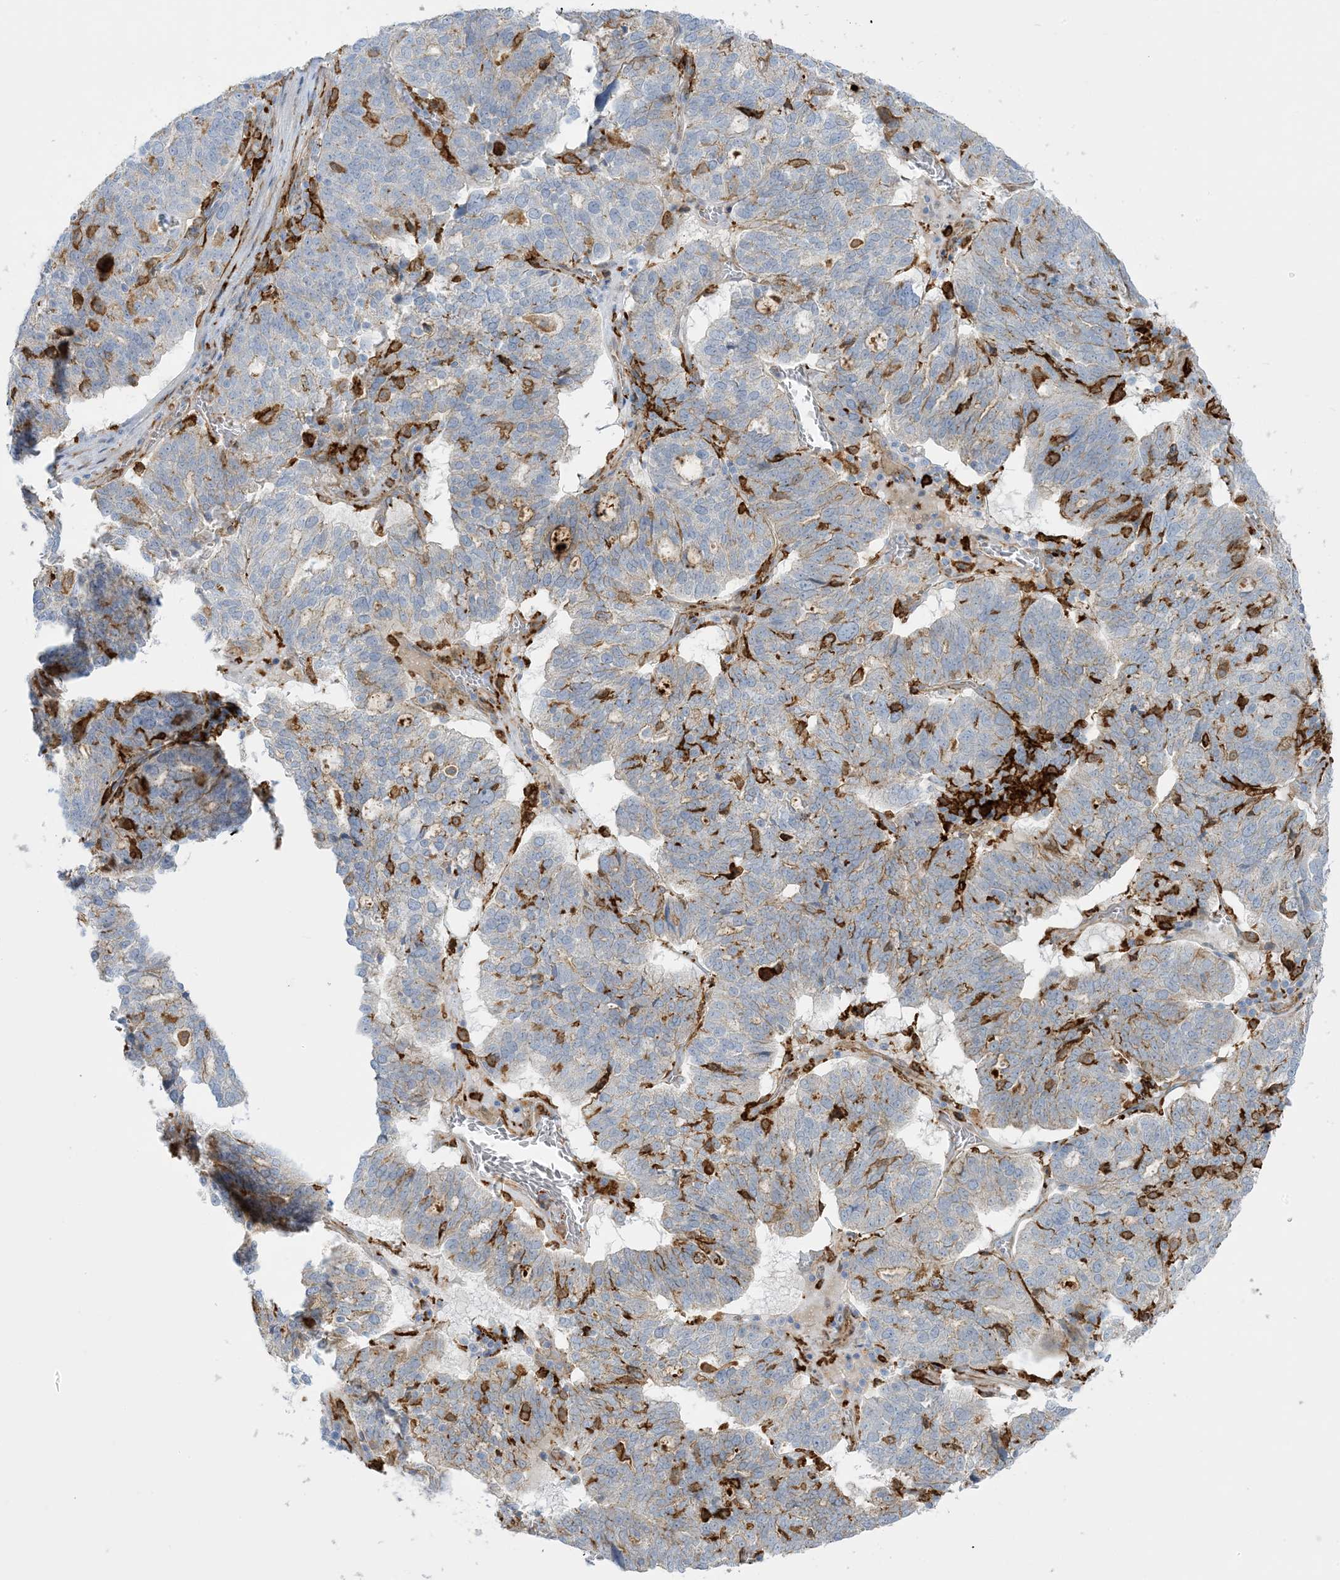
{"staining": {"intensity": "negative", "quantity": "none", "location": "none"}, "tissue": "ovarian cancer", "cell_type": "Tumor cells", "image_type": "cancer", "snomed": [{"axis": "morphology", "description": "Cystadenocarcinoma, serous, NOS"}, {"axis": "topography", "description": "Ovary"}], "caption": "This micrograph is of ovarian cancer stained with IHC to label a protein in brown with the nuclei are counter-stained blue. There is no expression in tumor cells.", "gene": "ICMT", "patient": {"sex": "female", "age": 59}}